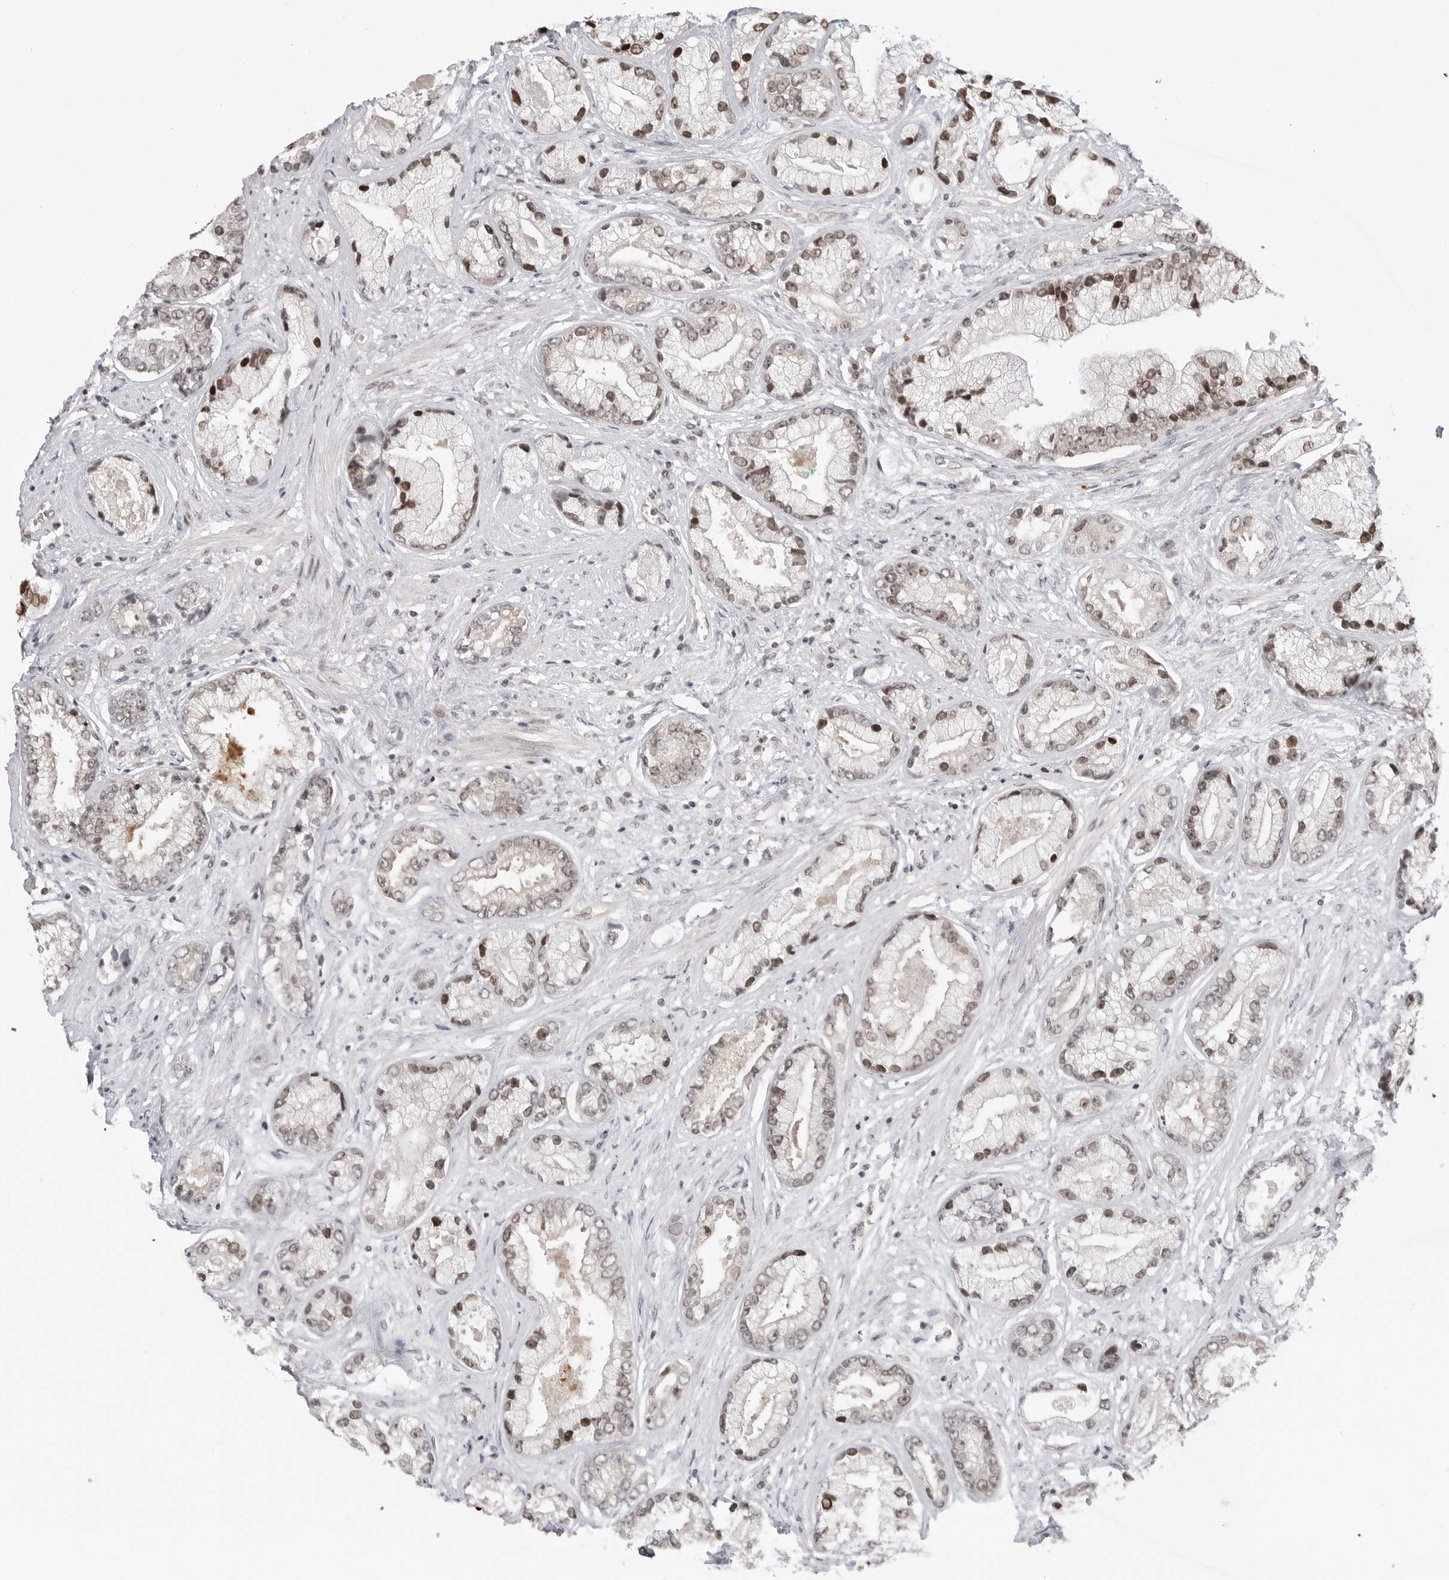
{"staining": {"intensity": "moderate", "quantity": ">75%", "location": "nuclear"}, "tissue": "prostate cancer", "cell_type": "Tumor cells", "image_type": "cancer", "snomed": [{"axis": "morphology", "description": "Adenocarcinoma, High grade"}, {"axis": "topography", "description": "Prostate"}], "caption": "Prostate cancer stained with a protein marker displays moderate staining in tumor cells.", "gene": "C8orf33", "patient": {"sex": "male", "age": 61}}